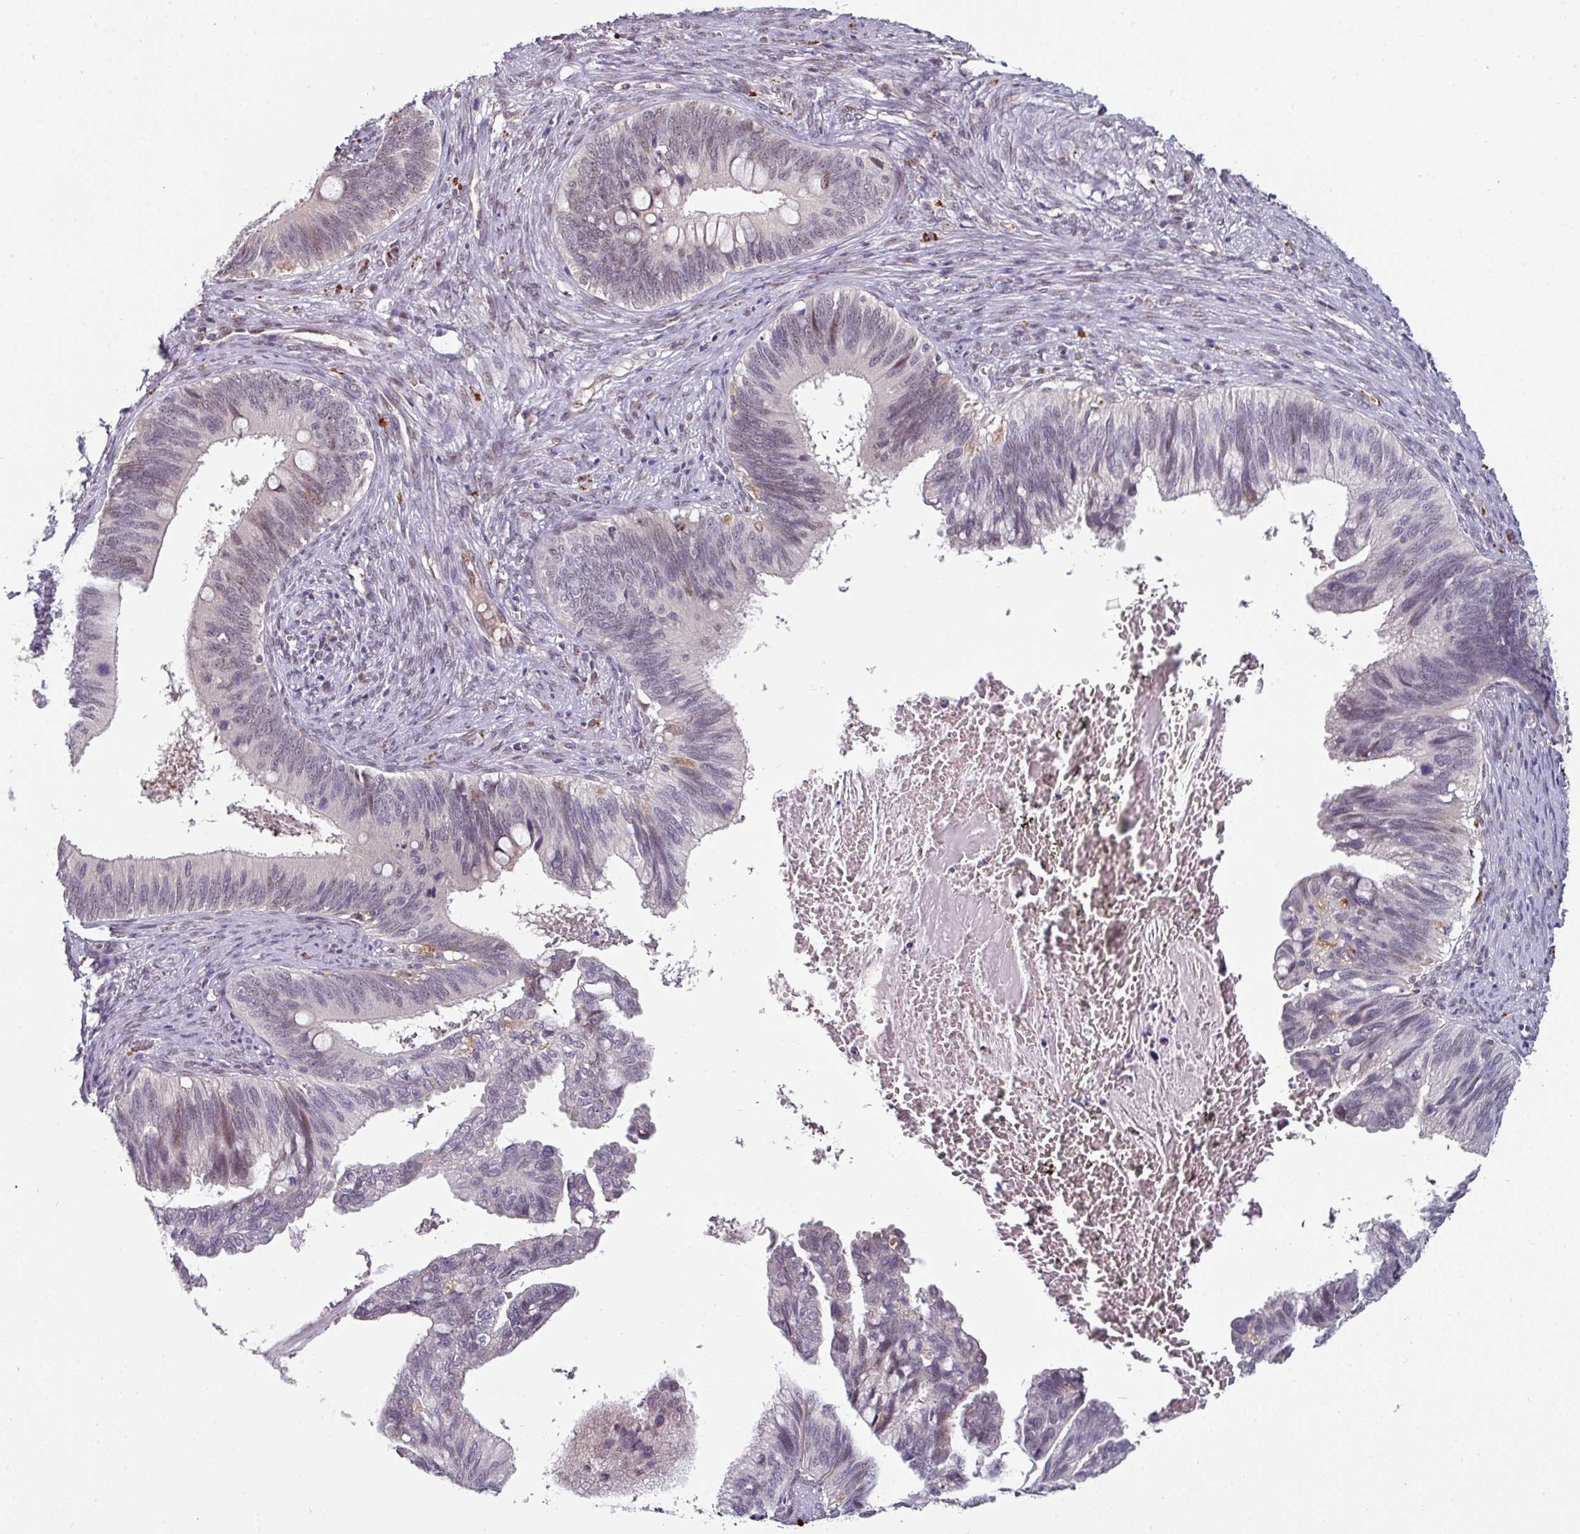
{"staining": {"intensity": "weak", "quantity": "<25%", "location": "nuclear"}, "tissue": "cervical cancer", "cell_type": "Tumor cells", "image_type": "cancer", "snomed": [{"axis": "morphology", "description": "Adenocarcinoma, NOS"}, {"axis": "topography", "description": "Cervix"}], "caption": "A photomicrograph of human cervical adenocarcinoma is negative for staining in tumor cells.", "gene": "SWSAP1", "patient": {"sex": "female", "age": 42}}